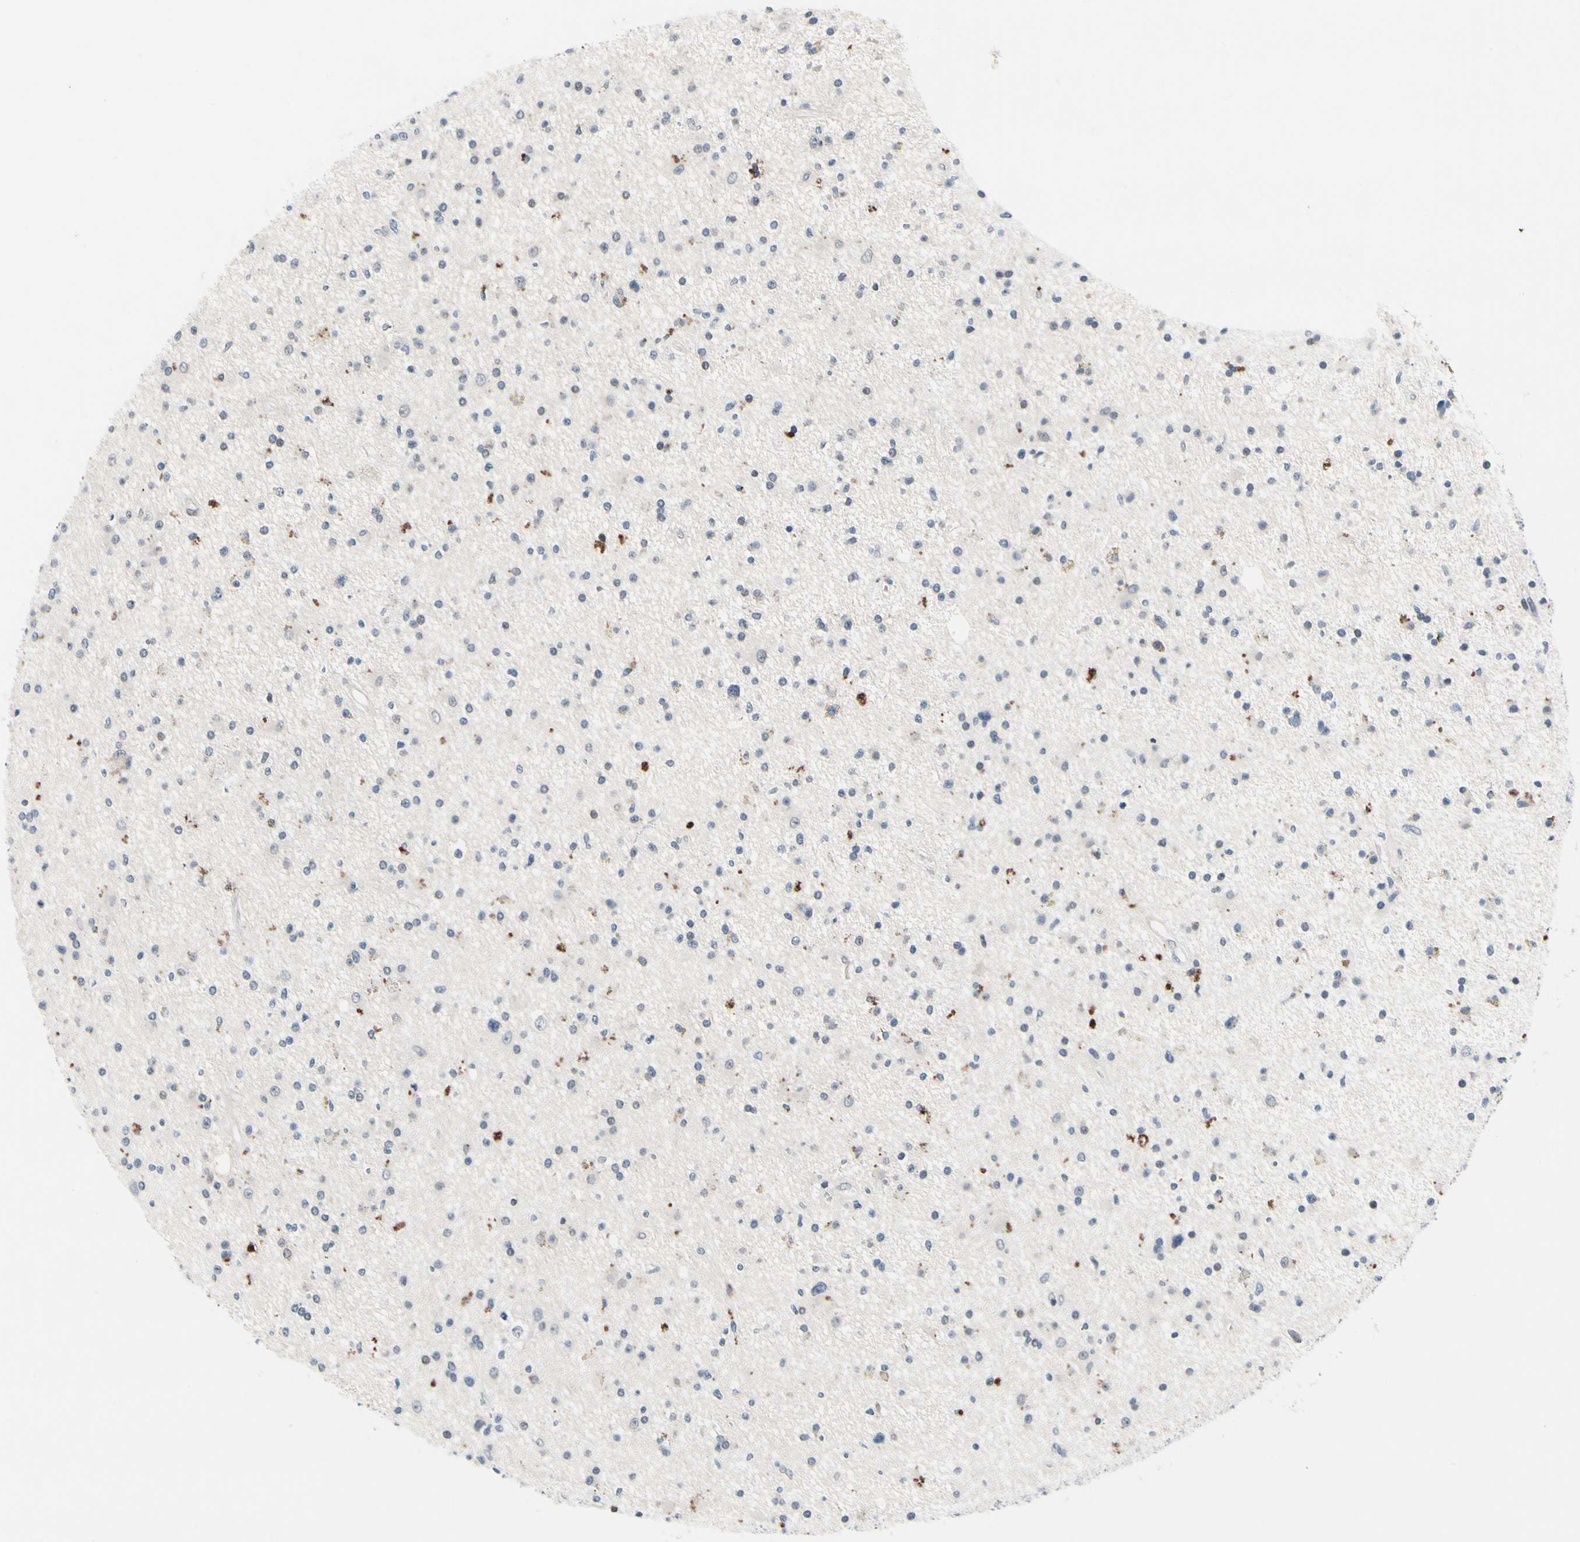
{"staining": {"intensity": "moderate", "quantity": "<25%", "location": "cytoplasmic/membranous"}, "tissue": "glioma", "cell_type": "Tumor cells", "image_type": "cancer", "snomed": [{"axis": "morphology", "description": "Glioma, malignant, High grade"}, {"axis": "topography", "description": "Brain"}], "caption": "Immunohistochemical staining of human malignant glioma (high-grade) exhibits moderate cytoplasmic/membranous protein positivity in approximately <25% of tumor cells.", "gene": "TXN", "patient": {"sex": "male", "age": 33}}